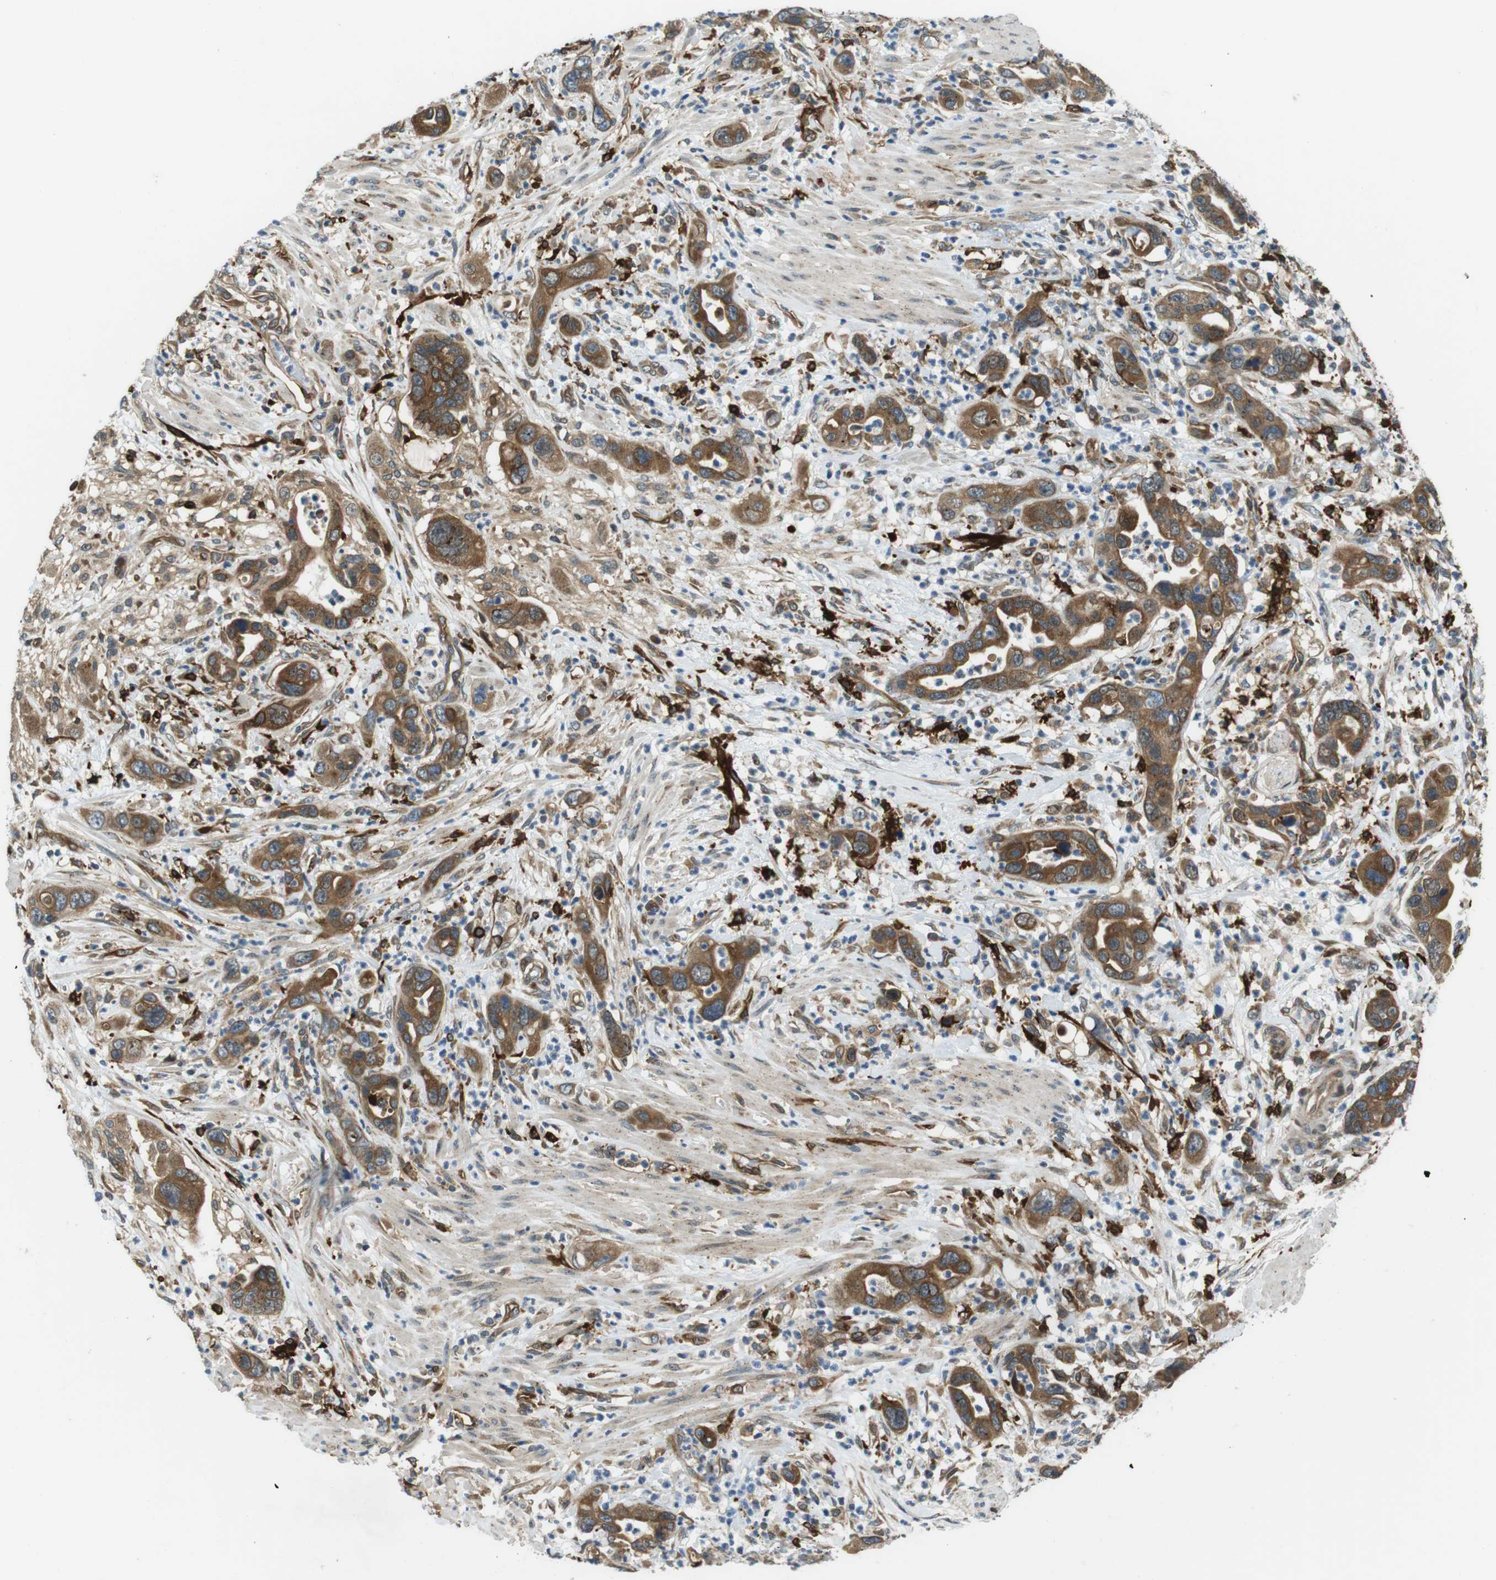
{"staining": {"intensity": "moderate", "quantity": ">75%", "location": "cytoplasmic/membranous"}, "tissue": "pancreatic cancer", "cell_type": "Tumor cells", "image_type": "cancer", "snomed": [{"axis": "morphology", "description": "Adenocarcinoma, NOS"}, {"axis": "topography", "description": "Pancreas"}], "caption": "Moderate cytoplasmic/membranous expression is identified in approximately >75% of tumor cells in pancreatic cancer. The staining is performed using DAB (3,3'-diaminobenzidine) brown chromogen to label protein expression. The nuclei are counter-stained blue using hematoxylin.", "gene": "PALD1", "patient": {"sex": "female", "age": 71}}